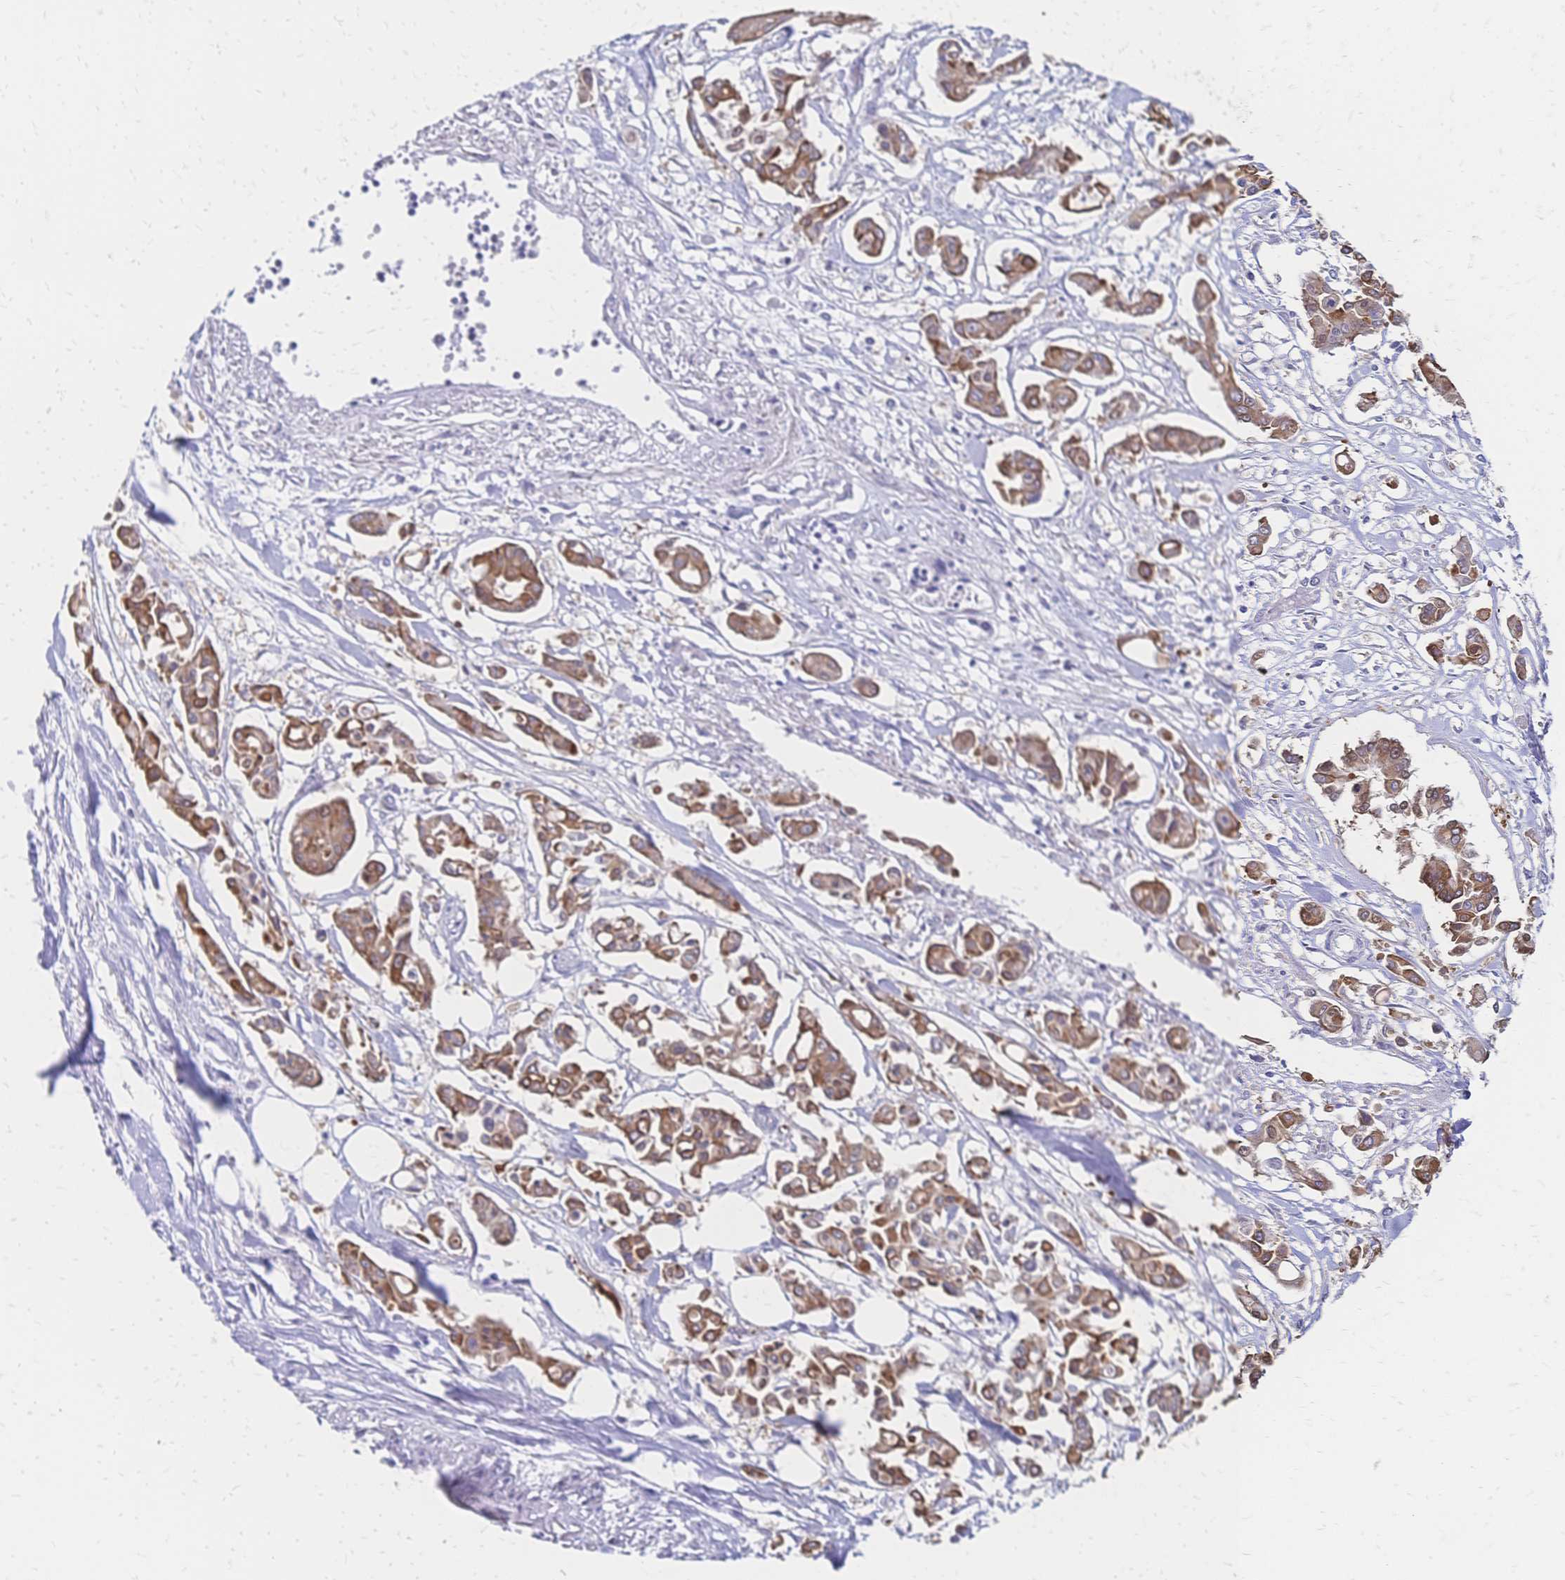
{"staining": {"intensity": "moderate", "quantity": ">75%", "location": "cytoplasmic/membranous"}, "tissue": "pancreatic cancer", "cell_type": "Tumor cells", "image_type": "cancer", "snomed": [{"axis": "morphology", "description": "Adenocarcinoma, NOS"}, {"axis": "topography", "description": "Pancreas"}], "caption": "Immunohistochemistry of human pancreatic cancer (adenocarcinoma) demonstrates medium levels of moderate cytoplasmic/membranous staining in about >75% of tumor cells. (IHC, brightfield microscopy, high magnification).", "gene": "DTNB", "patient": {"sex": "male", "age": 61}}